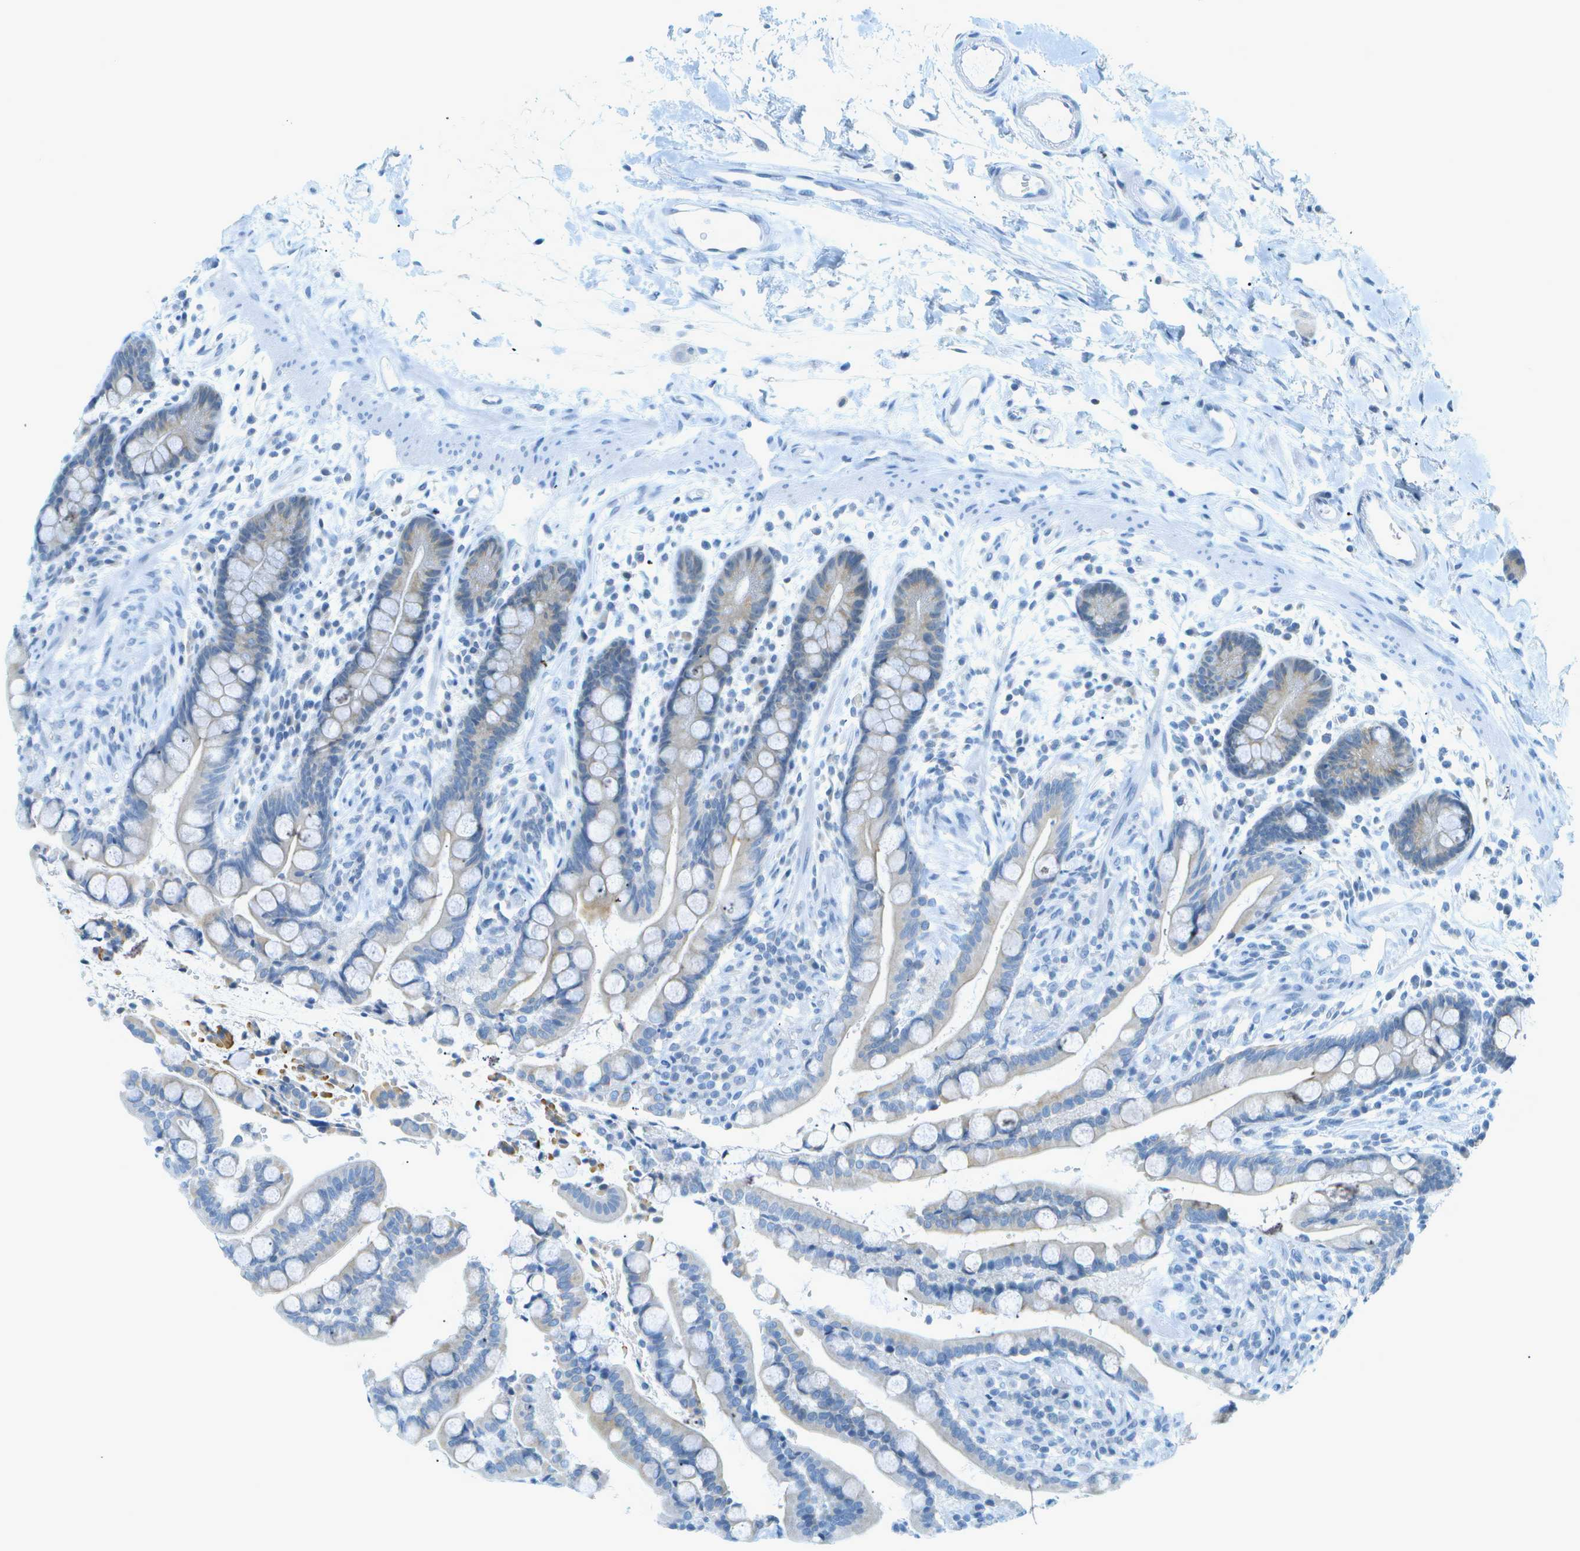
{"staining": {"intensity": "negative", "quantity": "none", "location": "none"}, "tissue": "colon", "cell_type": "Endothelial cells", "image_type": "normal", "snomed": [{"axis": "morphology", "description": "Normal tissue, NOS"}, {"axis": "topography", "description": "Colon"}], "caption": "DAB (3,3'-diaminobenzidine) immunohistochemical staining of benign colon exhibits no significant positivity in endothelial cells. Brightfield microscopy of immunohistochemistry (IHC) stained with DAB (3,3'-diaminobenzidine) (brown) and hematoxylin (blue), captured at high magnification.", "gene": "SMYD5", "patient": {"sex": "male", "age": 73}}